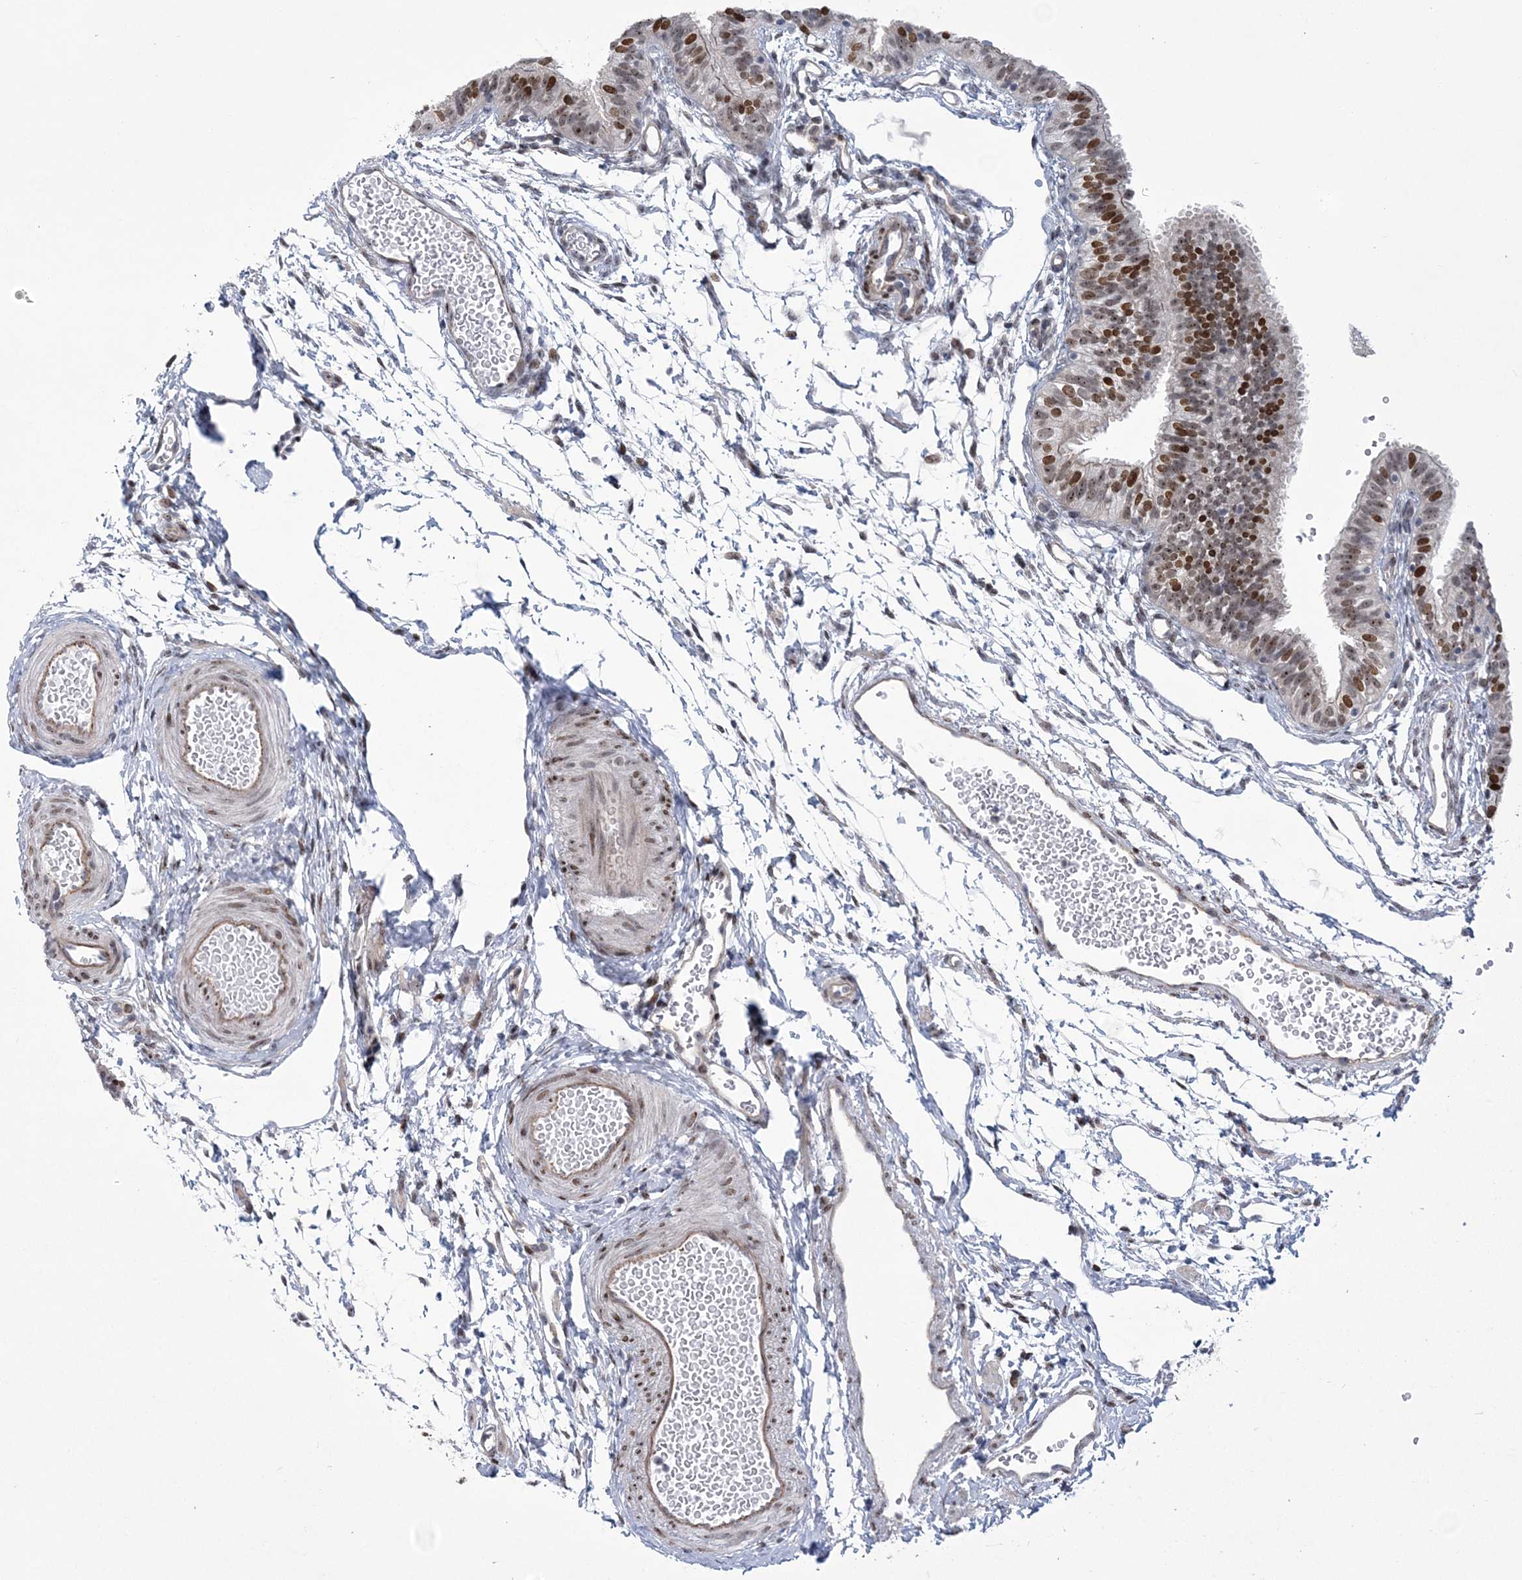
{"staining": {"intensity": "strong", "quantity": "<25%", "location": "nuclear"}, "tissue": "fallopian tube", "cell_type": "Glandular cells", "image_type": "normal", "snomed": [{"axis": "morphology", "description": "Normal tissue, NOS"}, {"axis": "topography", "description": "Fallopian tube"}], "caption": "High-power microscopy captured an immunohistochemistry histopathology image of normal fallopian tube, revealing strong nuclear staining in approximately <25% of glandular cells. The protein is stained brown, and the nuclei are stained in blue (DAB IHC with brightfield microscopy, high magnification).", "gene": "HOMEZ", "patient": {"sex": "female", "age": 35}}